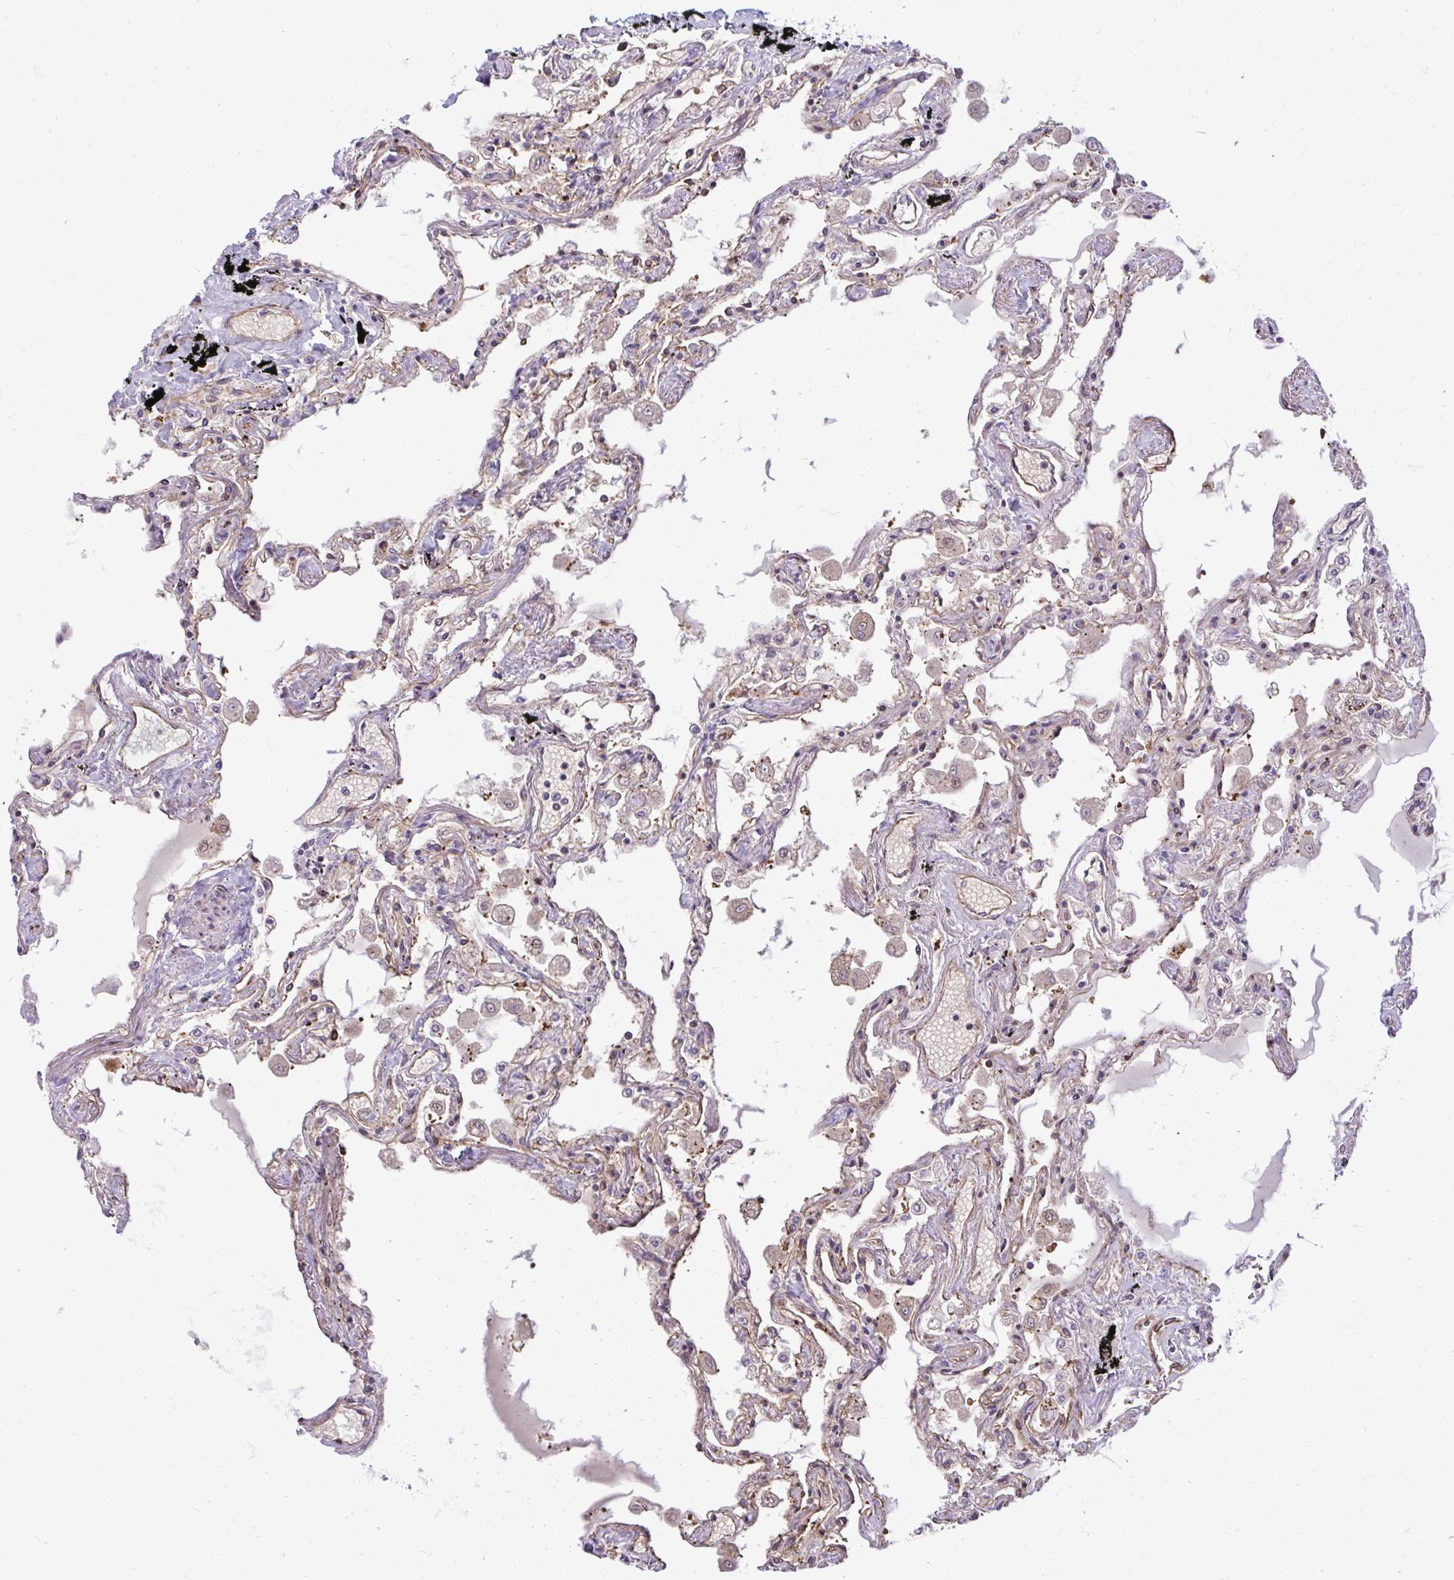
{"staining": {"intensity": "moderate", "quantity": "25%-75%", "location": "cytoplasmic/membranous"}, "tissue": "lung", "cell_type": "Alveolar cells", "image_type": "normal", "snomed": [{"axis": "morphology", "description": "Normal tissue, NOS"}, {"axis": "morphology", "description": "Adenocarcinoma, NOS"}, {"axis": "topography", "description": "Cartilage tissue"}, {"axis": "topography", "description": "Lung"}], "caption": "Lung was stained to show a protein in brown. There is medium levels of moderate cytoplasmic/membranous positivity in about 25%-75% of alveolar cells. The staining is performed using DAB brown chromogen to label protein expression. The nuclei are counter-stained blue using hematoxylin.", "gene": "ZSCAN9", "patient": {"sex": "female", "age": 67}}